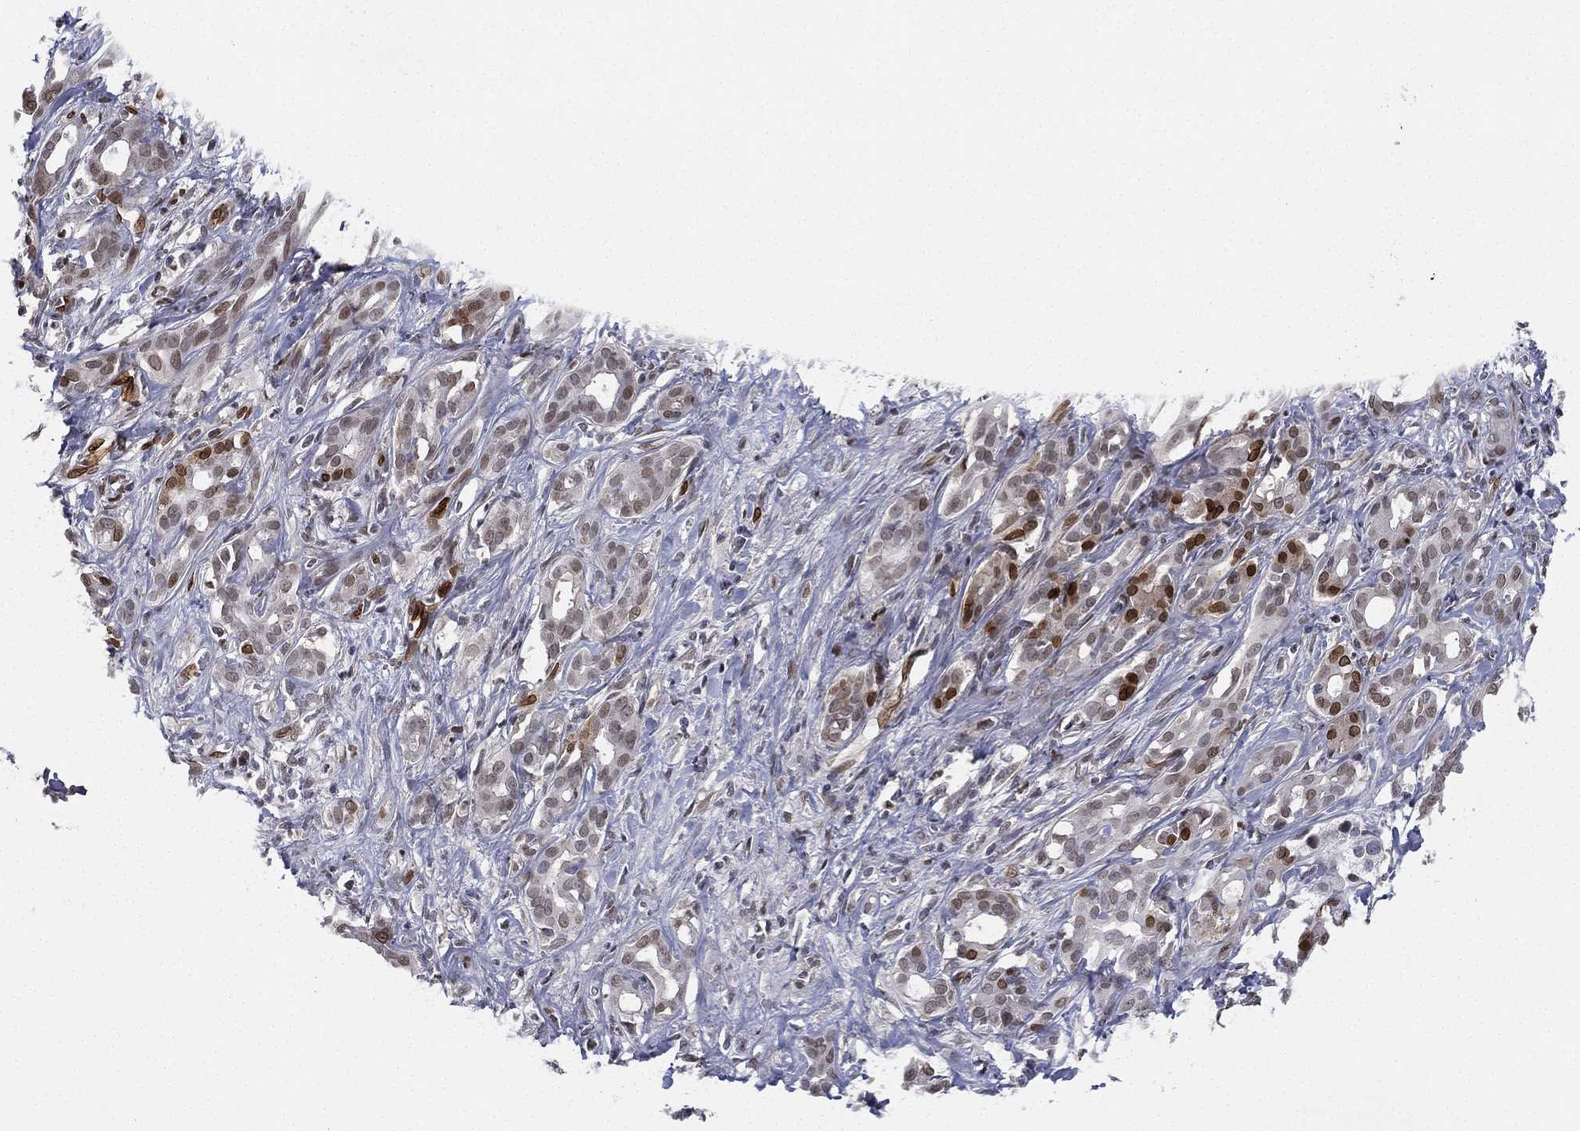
{"staining": {"intensity": "strong", "quantity": "<25%", "location": "nuclear"}, "tissue": "pancreatic cancer", "cell_type": "Tumor cells", "image_type": "cancer", "snomed": [{"axis": "morphology", "description": "Adenocarcinoma, NOS"}, {"axis": "topography", "description": "Pancreas"}], "caption": "A brown stain shows strong nuclear positivity of a protein in human pancreatic cancer tumor cells.", "gene": "LMNB1", "patient": {"sex": "male", "age": 61}}